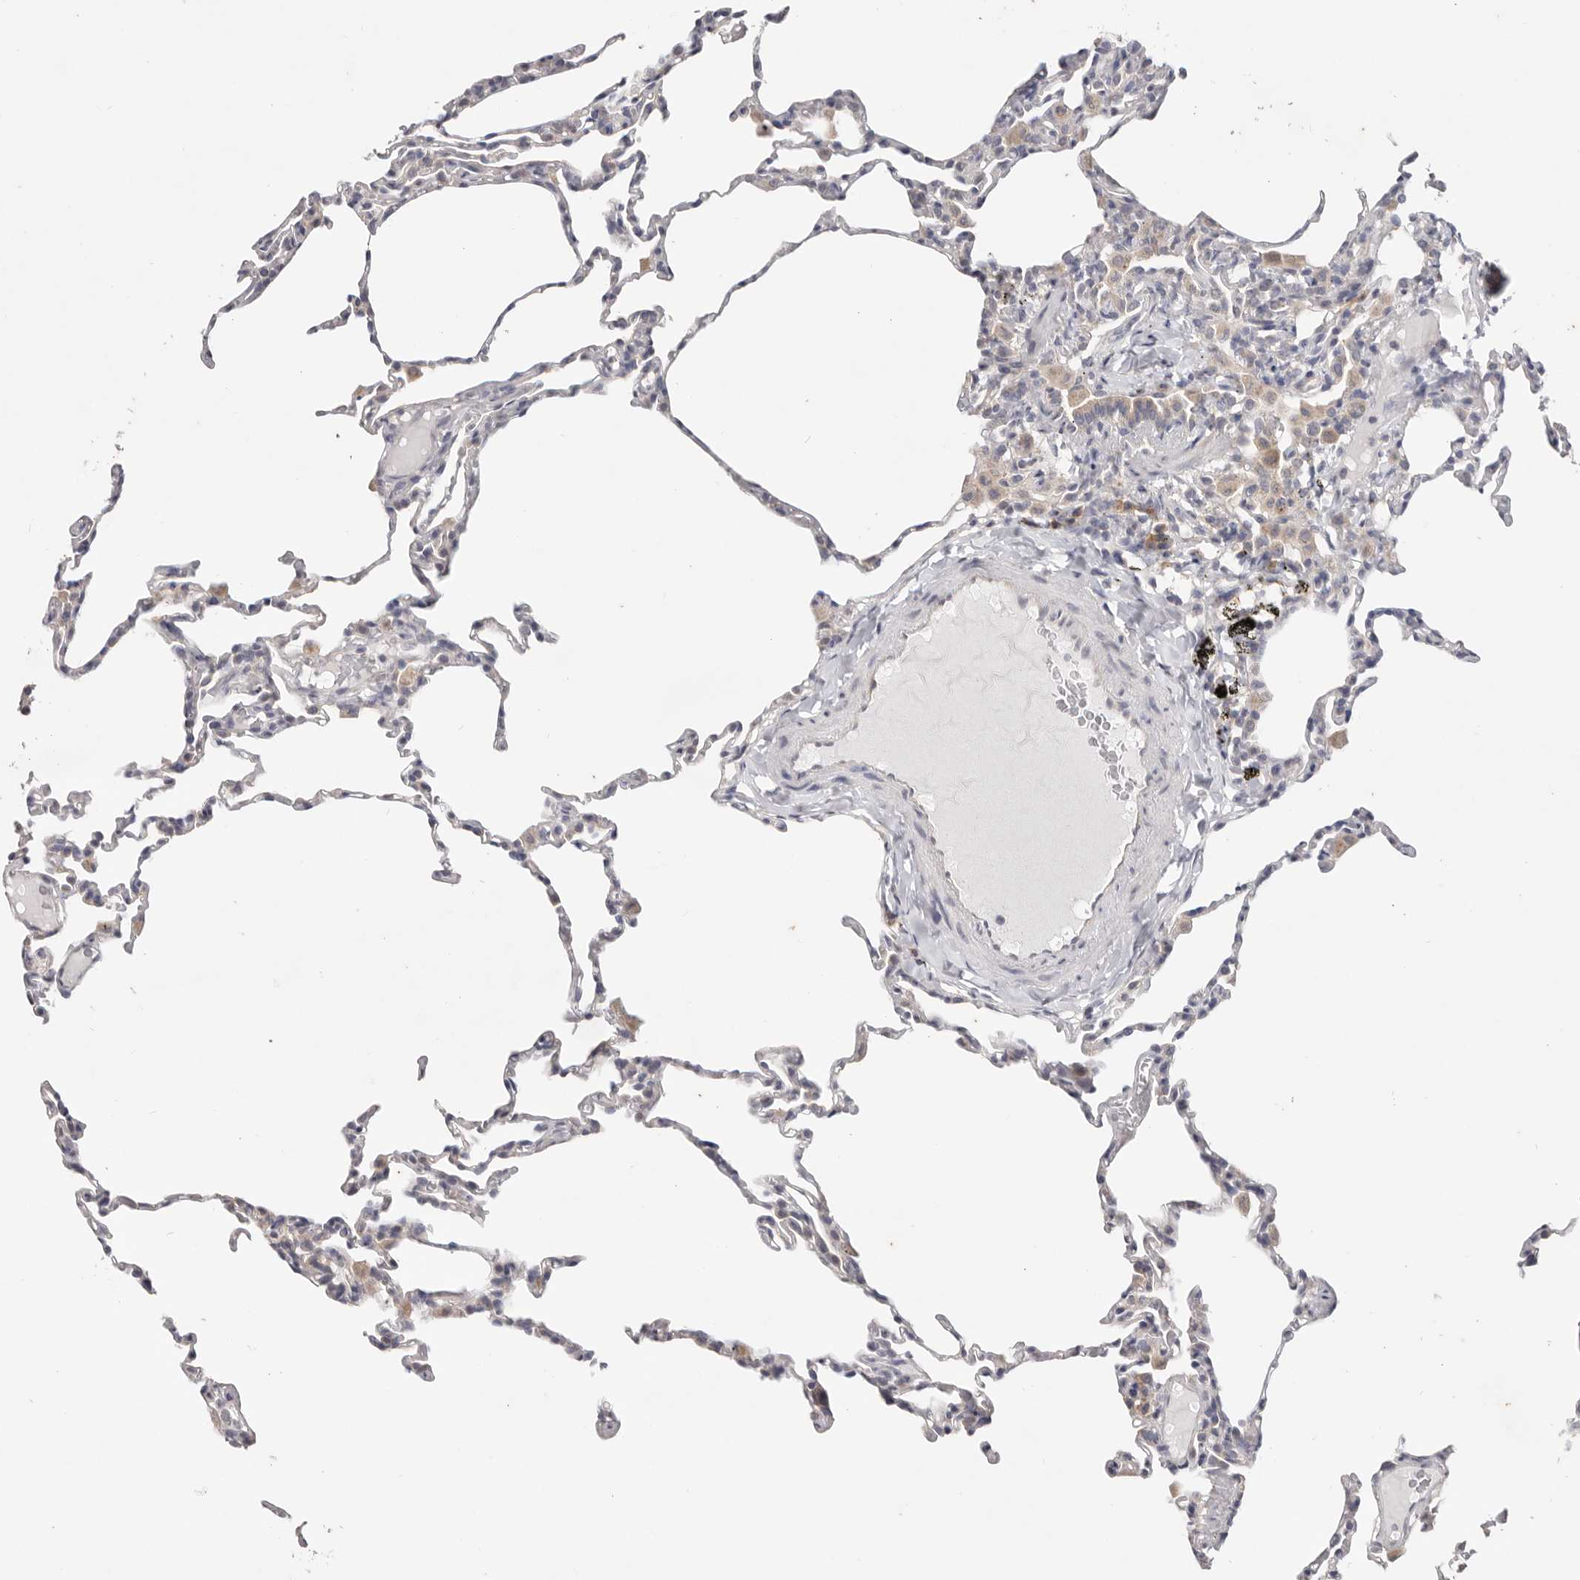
{"staining": {"intensity": "weak", "quantity": "<25%", "location": "cytoplasmic/membranous"}, "tissue": "lung", "cell_type": "Alveolar cells", "image_type": "normal", "snomed": [{"axis": "morphology", "description": "Normal tissue, NOS"}, {"axis": "topography", "description": "Lung"}], "caption": "The photomicrograph displays no staining of alveolar cells in benign lung. (Brightfield microscopy of DAB immunohistochemistry at high magnification).", "gene": "WDR77", "patient": {"sex": "male", "age": 20}}